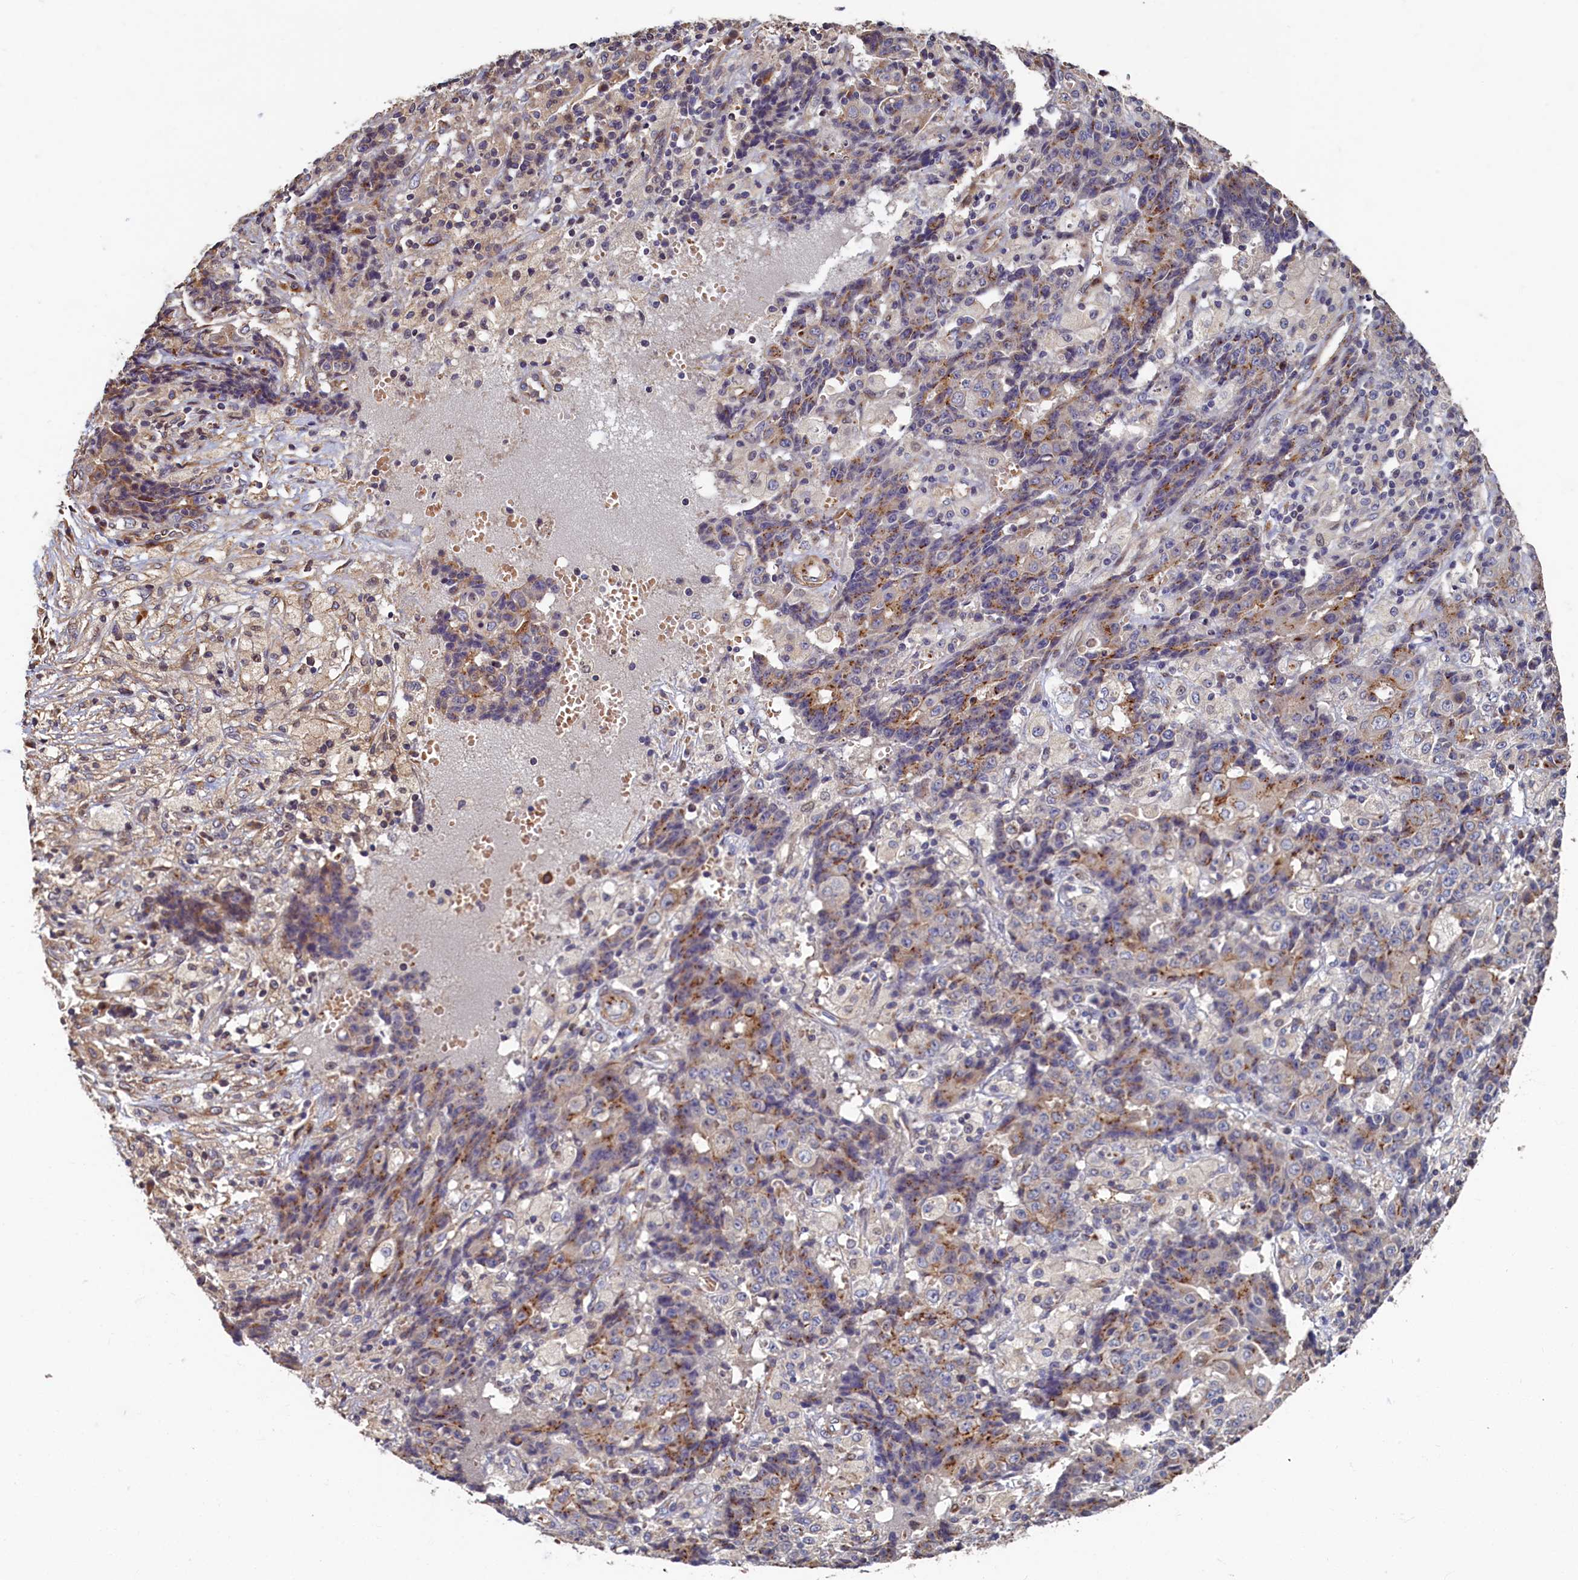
{"staining": {"intensity": "moderate", "quantity": "<25%", "location": "cytoplasmic/membranous"}, "tissue": "ovarian cancer", "cell_type": "Tumor cells", "image_type": "cancer", "snomed": [{"axis": "morphology", "description": "Carcinoma, endometroid"}, {"axis": "topography", "description": "Ovary"}], "caption": "DAB (3,3'-diaminobenzidine) immunohistochemical staining of human ovarian cancer (endometroid carcinoma) reveals moderate cytoplasmic/membranous protein staining in approximately <25% of tumor cells. The protein of interest is stained brown, and the nuclei are stained in blue (DAB (3,3'-diaminobenzidine) IHC with brightfield microscopy, high magnification).", "gene": "TMEM181", "patient": {"sex": "female", "age": 42}}